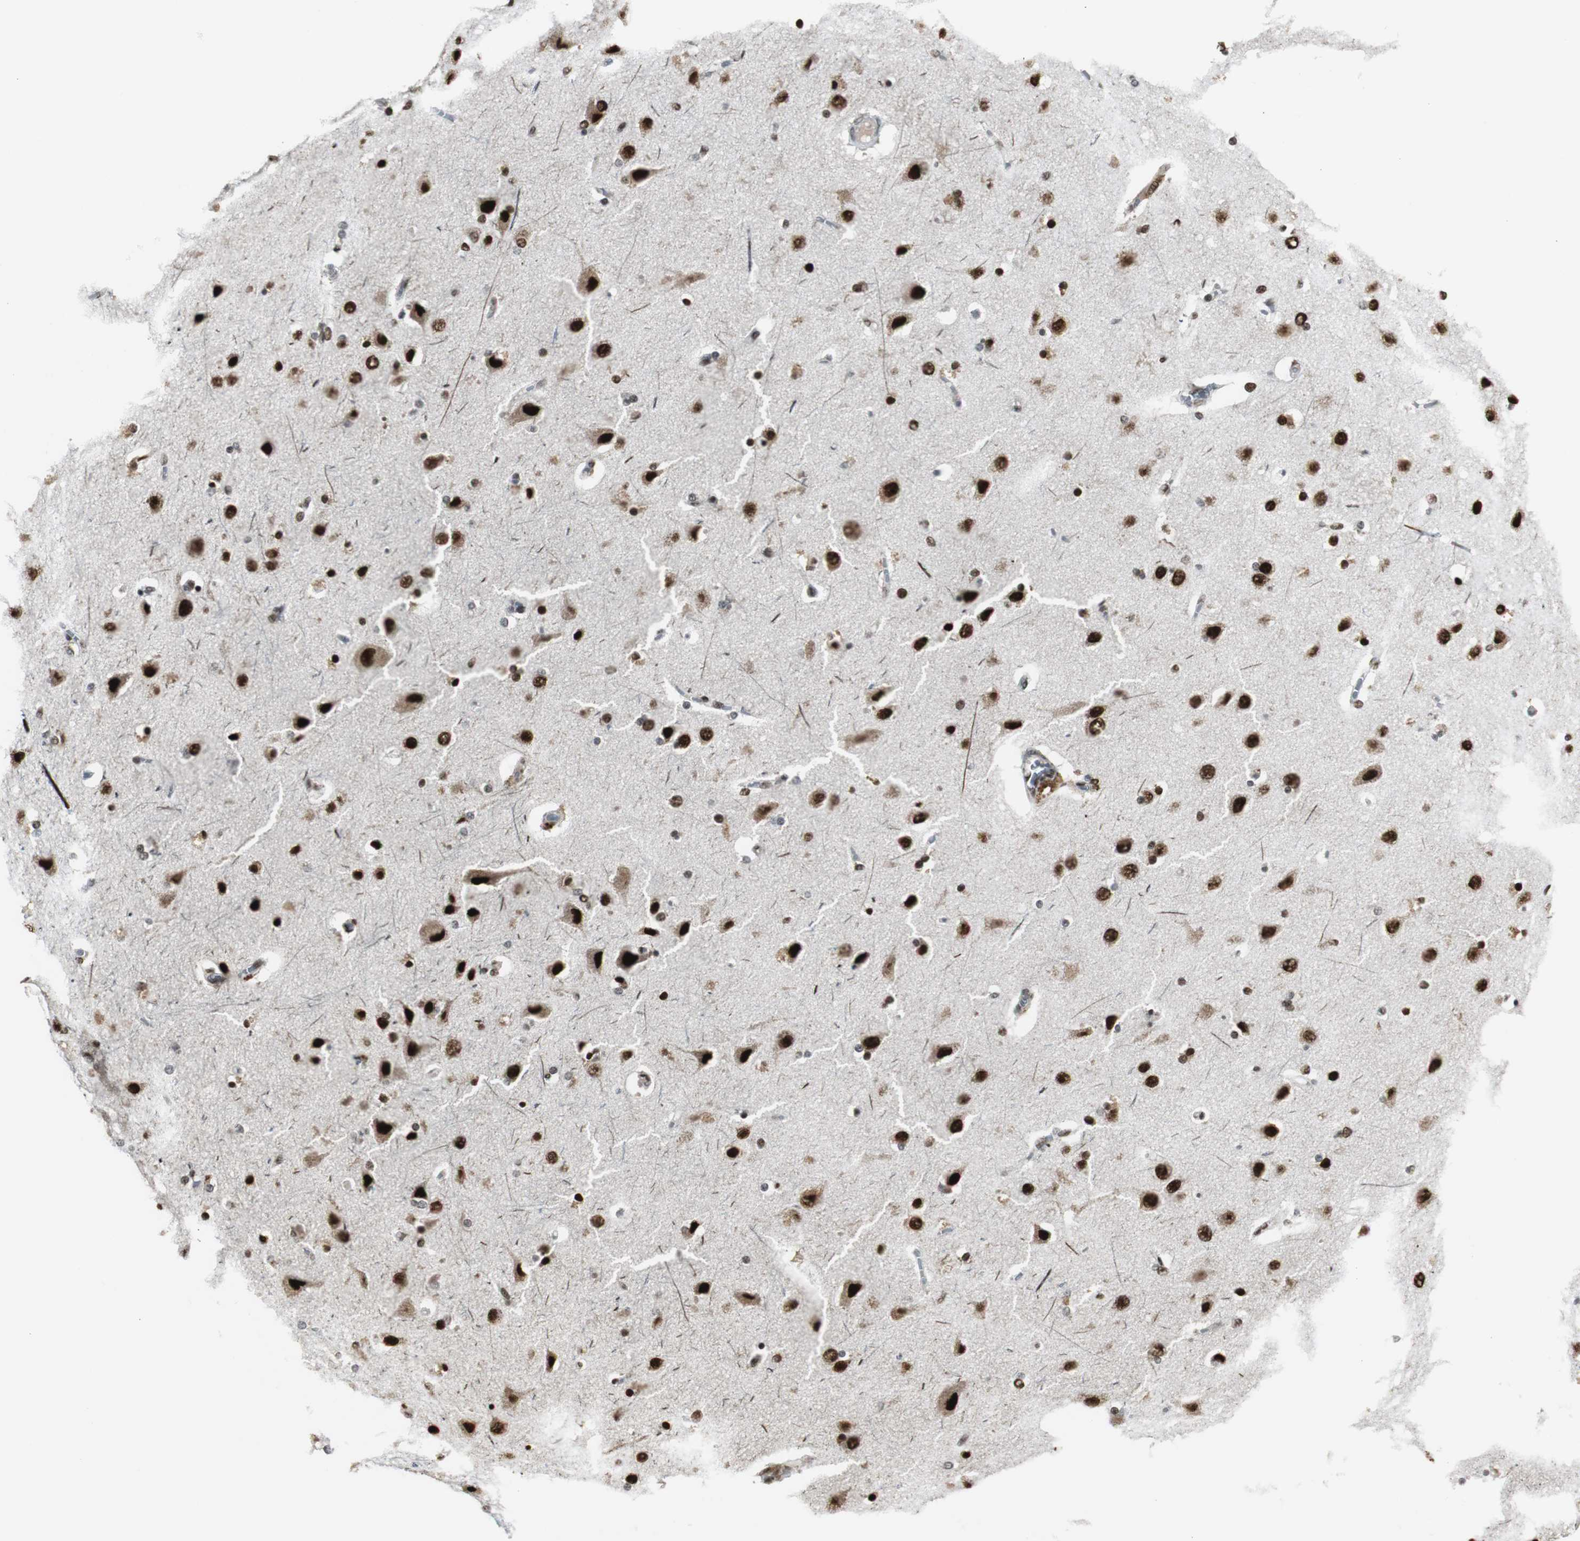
{"staining": {"intensity": "moderate", "quantity": "25%-75%", "location": "cytoplasmic/membranous,nuclear"}, "tissue": "cerebral cortex", "cell_type": "Endothelial cells", "image_type": "normal", "snomed": [{"axis": "morphology", "description": "Normal tissue, NOS"}, {"axis": "topography", "description": "Cerebral cortex"}], "caption": "Approximately 25%-75% of endothelial cells in unremarkable human cerebral cortex reveal moderate cytoplasmic/membranous,nuclear protein staining as visualized by brown immunohistochemical staining.", "gene": "PARN", "patient": {"sex": "female", "age": 54}}